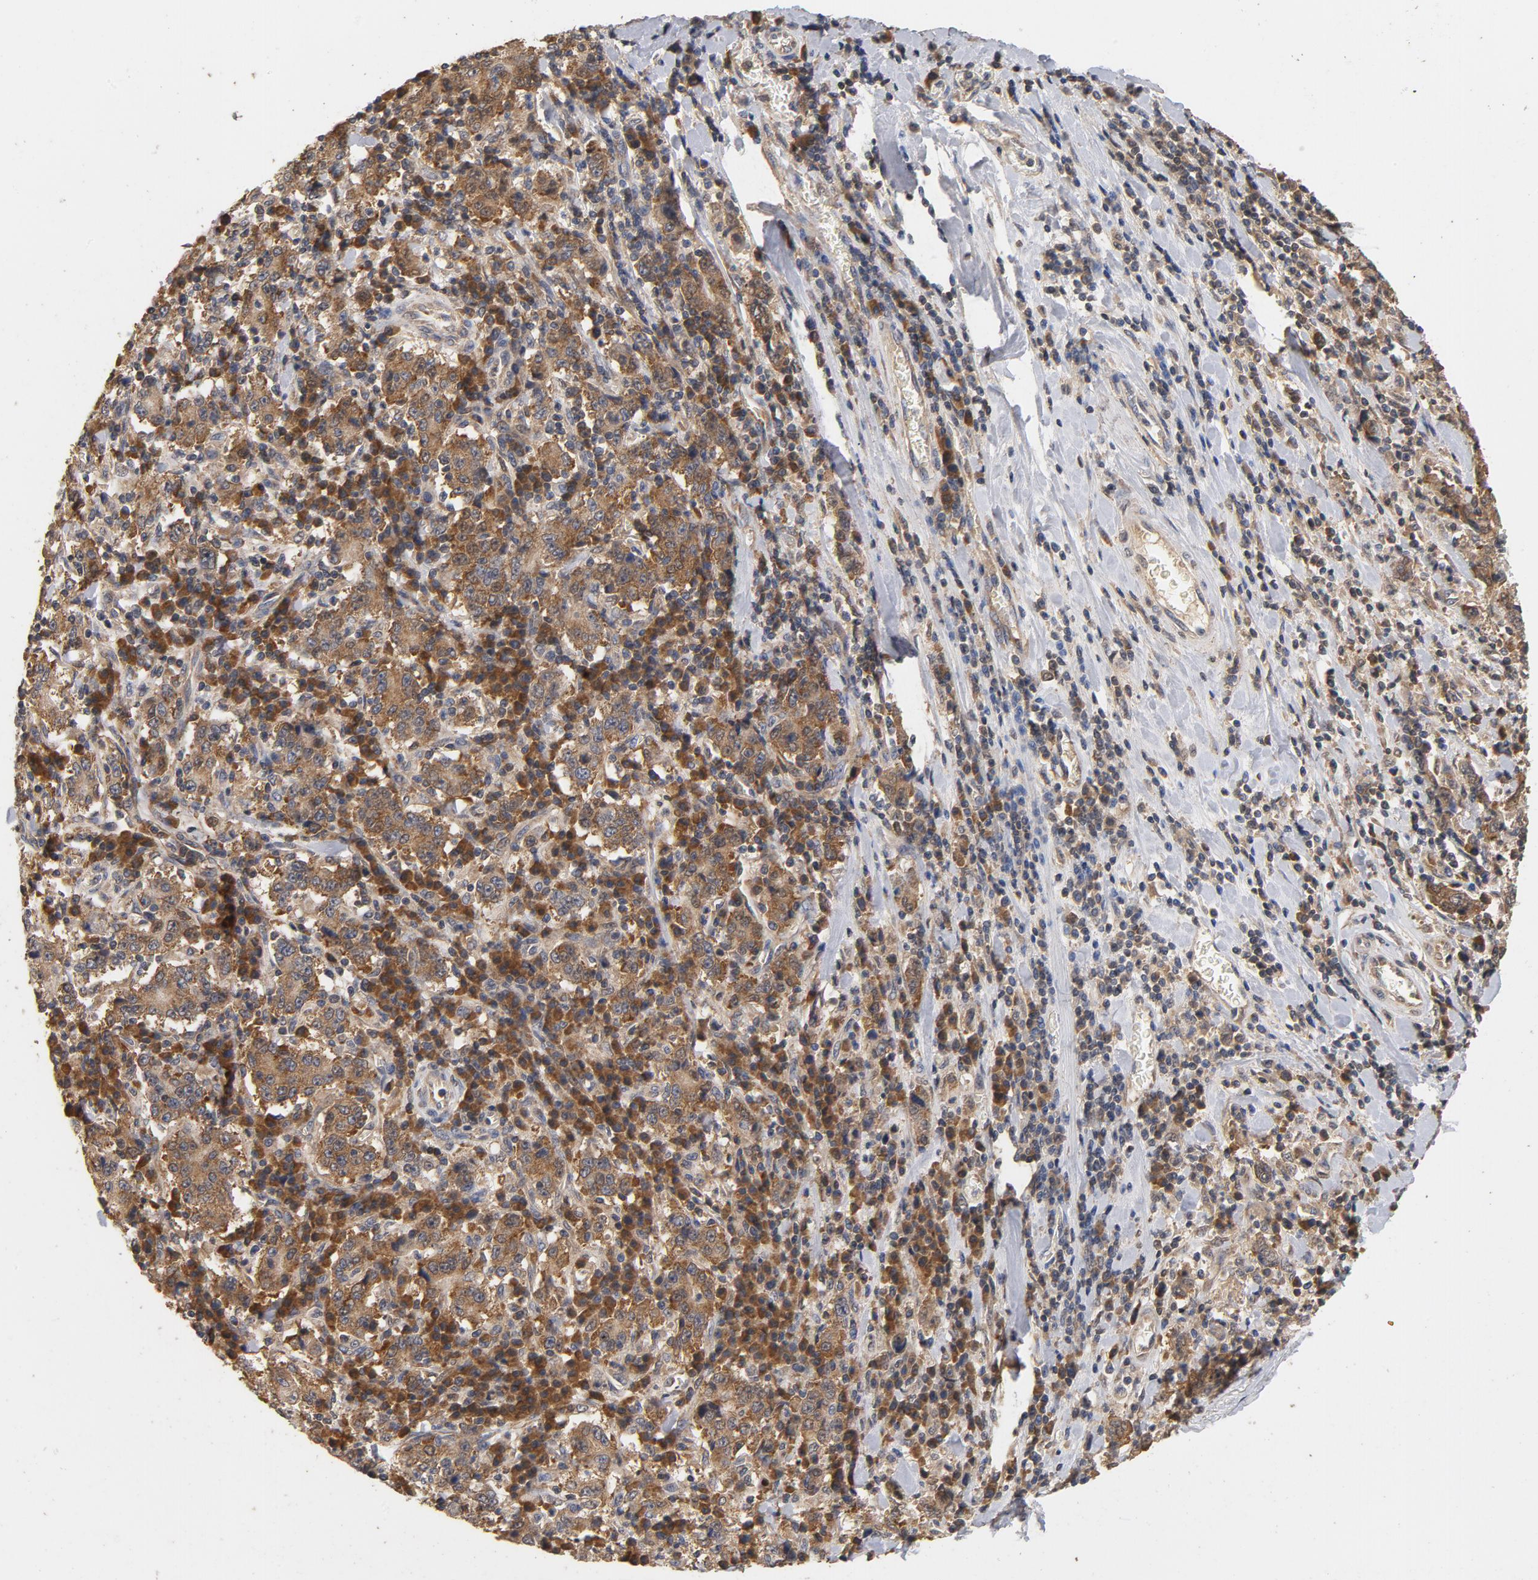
{"staining": {"intensity": "moderate", "quantity": ">75%", "location": "cytoplasmic/membranous"}, "tissue": "stomach cancer", "cell_type": "Tumor cells", "image_type": "cancer", "snomed": [{"axis": "morphology", "description": "Normal tissue, NOS"}, {"axis": "morphology", "description": "Adenocarcinoma, NOS"}, {"axis": "topography", "description": "Stomach, upper"}, {"axis": "topography", "description": "Stomach"}], "caption": "Immunohistochemistry (IHC) photomicrograph of neoplastic tissue: stomach cancer stained using IHC exhibits medium levels of moderate protein expression localized specifically in the cytoplasmic/membranous of tumor cells, appearing as a cytoplasmic/membranous brown color.", "gene": "DDX6", "patient": {"sex": "male", "age": 59}}